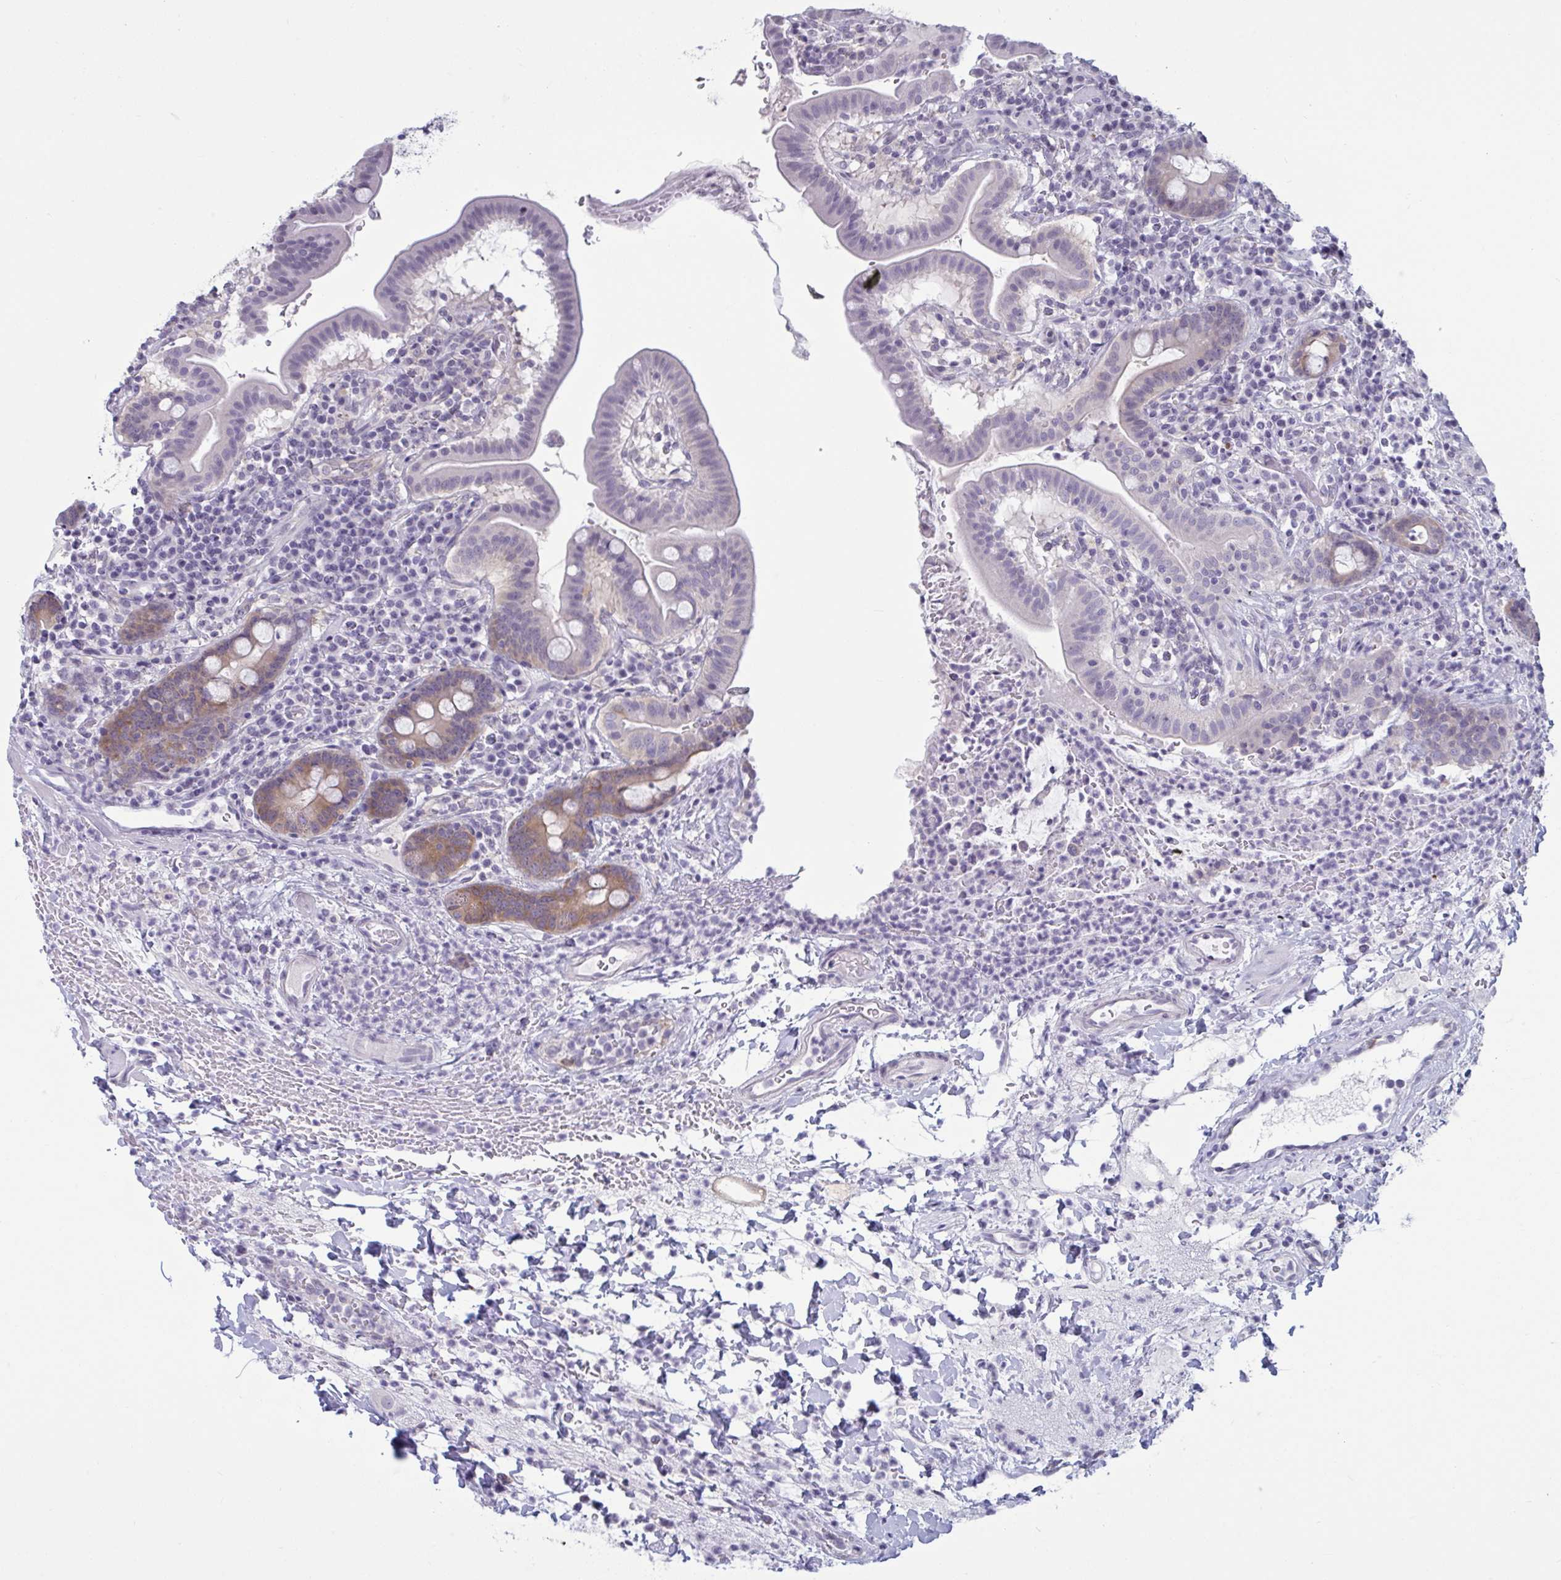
{"staining": {"intensity": "weak", "quantity": "<25%", "location": "cytoplasmic/membranous"}, "tissue": "small intestine", "cell_type": "Glandular cells", "image_type": "normal", "snomed": [{"axis": "morphology", "description": "Normal tissue, NOS"}, {"axis": "topography", "description": "Small intestine"}], "caption": "A histopathology image of small intestine stained for a protein exhibits no brown staining in glandular cells. (DAB (3,3'-diaminobenzidine) immunohistochemistry visualized using brightfield microscopy, high magnification).", "gene": "TBC1D4", "patient": {"sex": "male", "age": 26}}